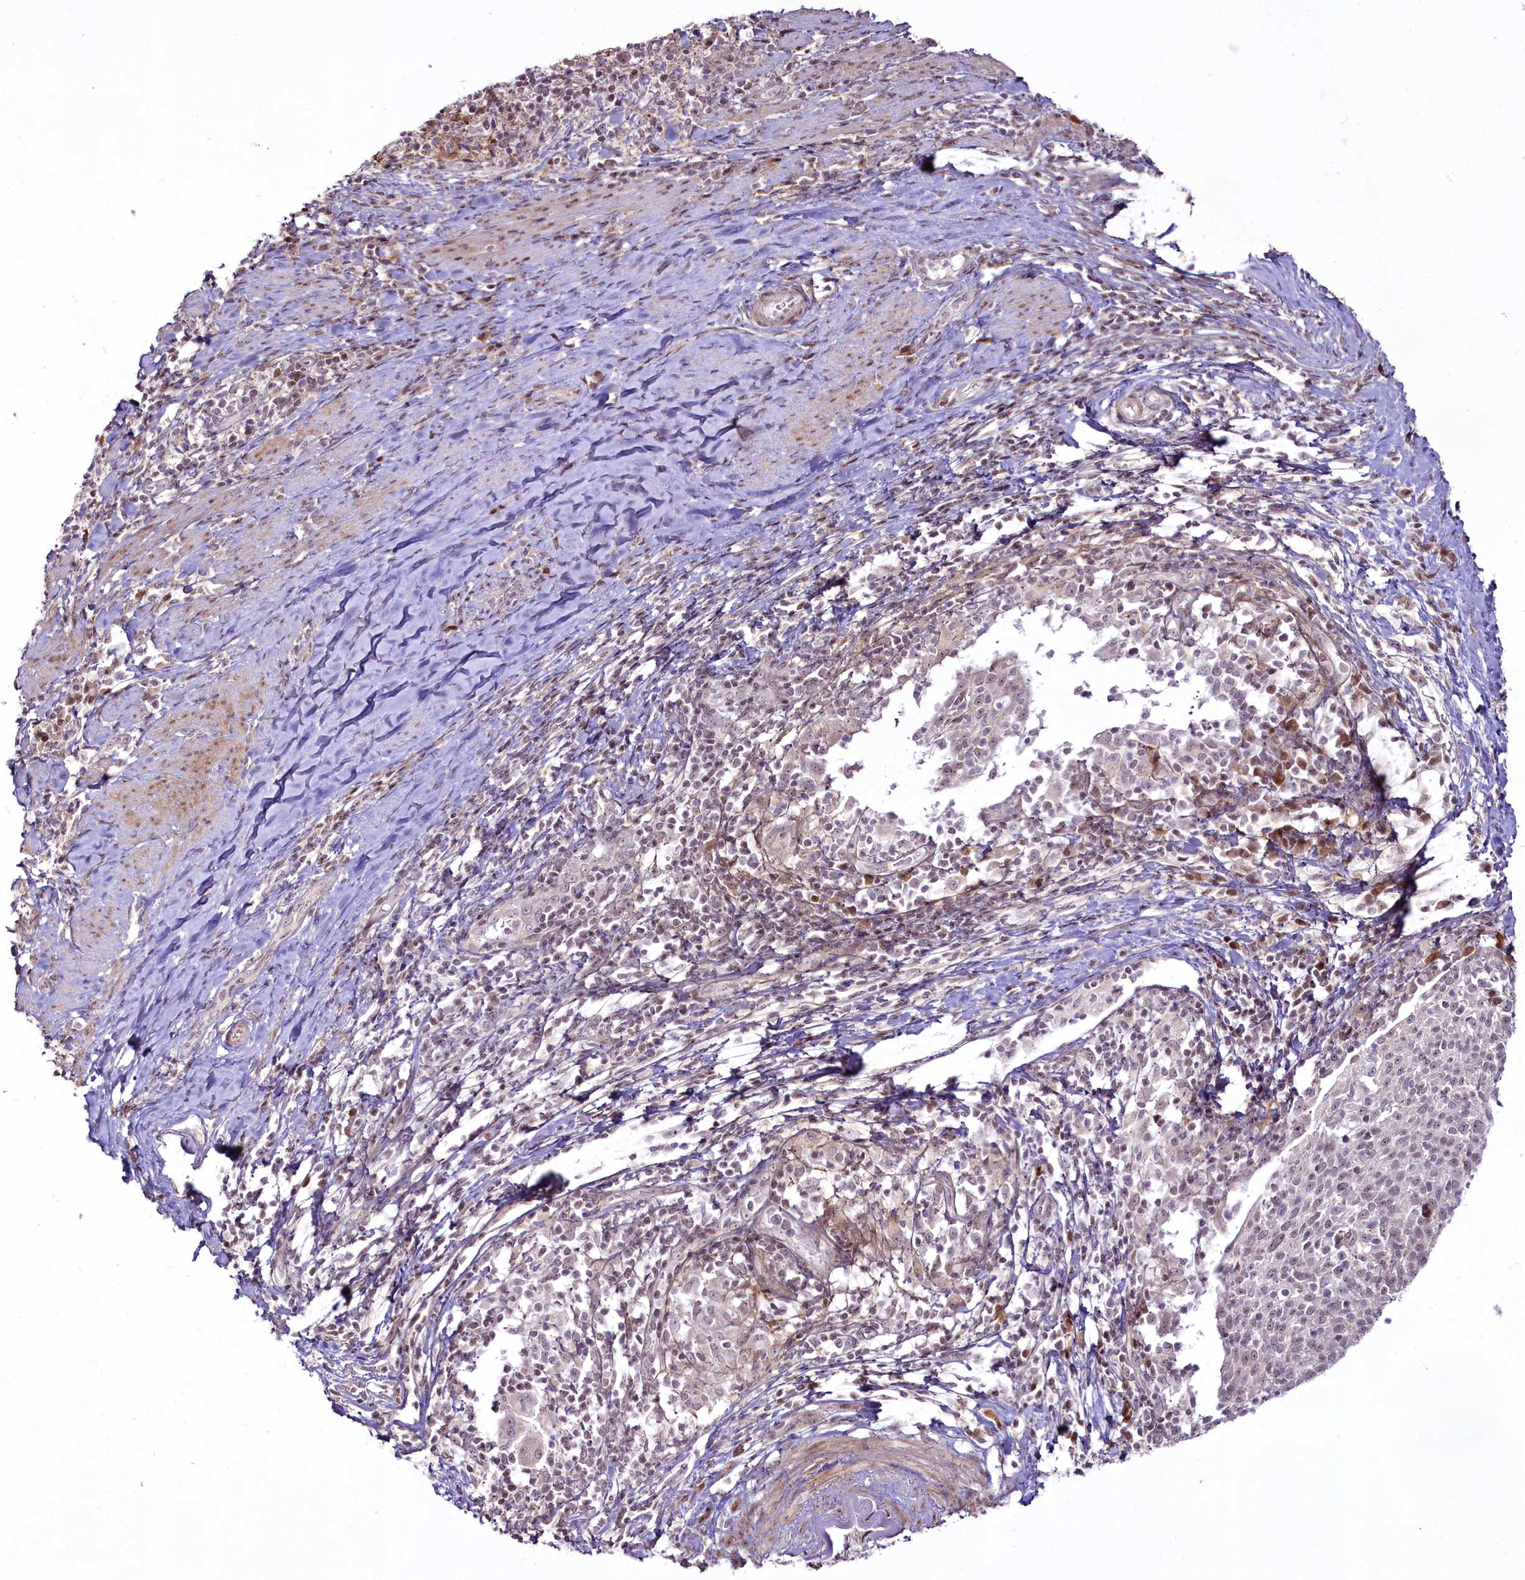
{"staining": {"intensity": "weak", "quantity": "<25%", "location": "nuclear"}, "tissue": "cervical cancer", "cell_type": "Tumor cells", "image_type": "cancer", "snomed": [{"axis": "morphology", "description": "Squamous cell carcinoma, NOS"}, {"axis": "topography", "description": "Cervix"}], "caption": "An image of human cervical cancer is negative for staining in tumor cells.", "gene": "RSBN1", "patient": {"sex": "female", "age": 52}}